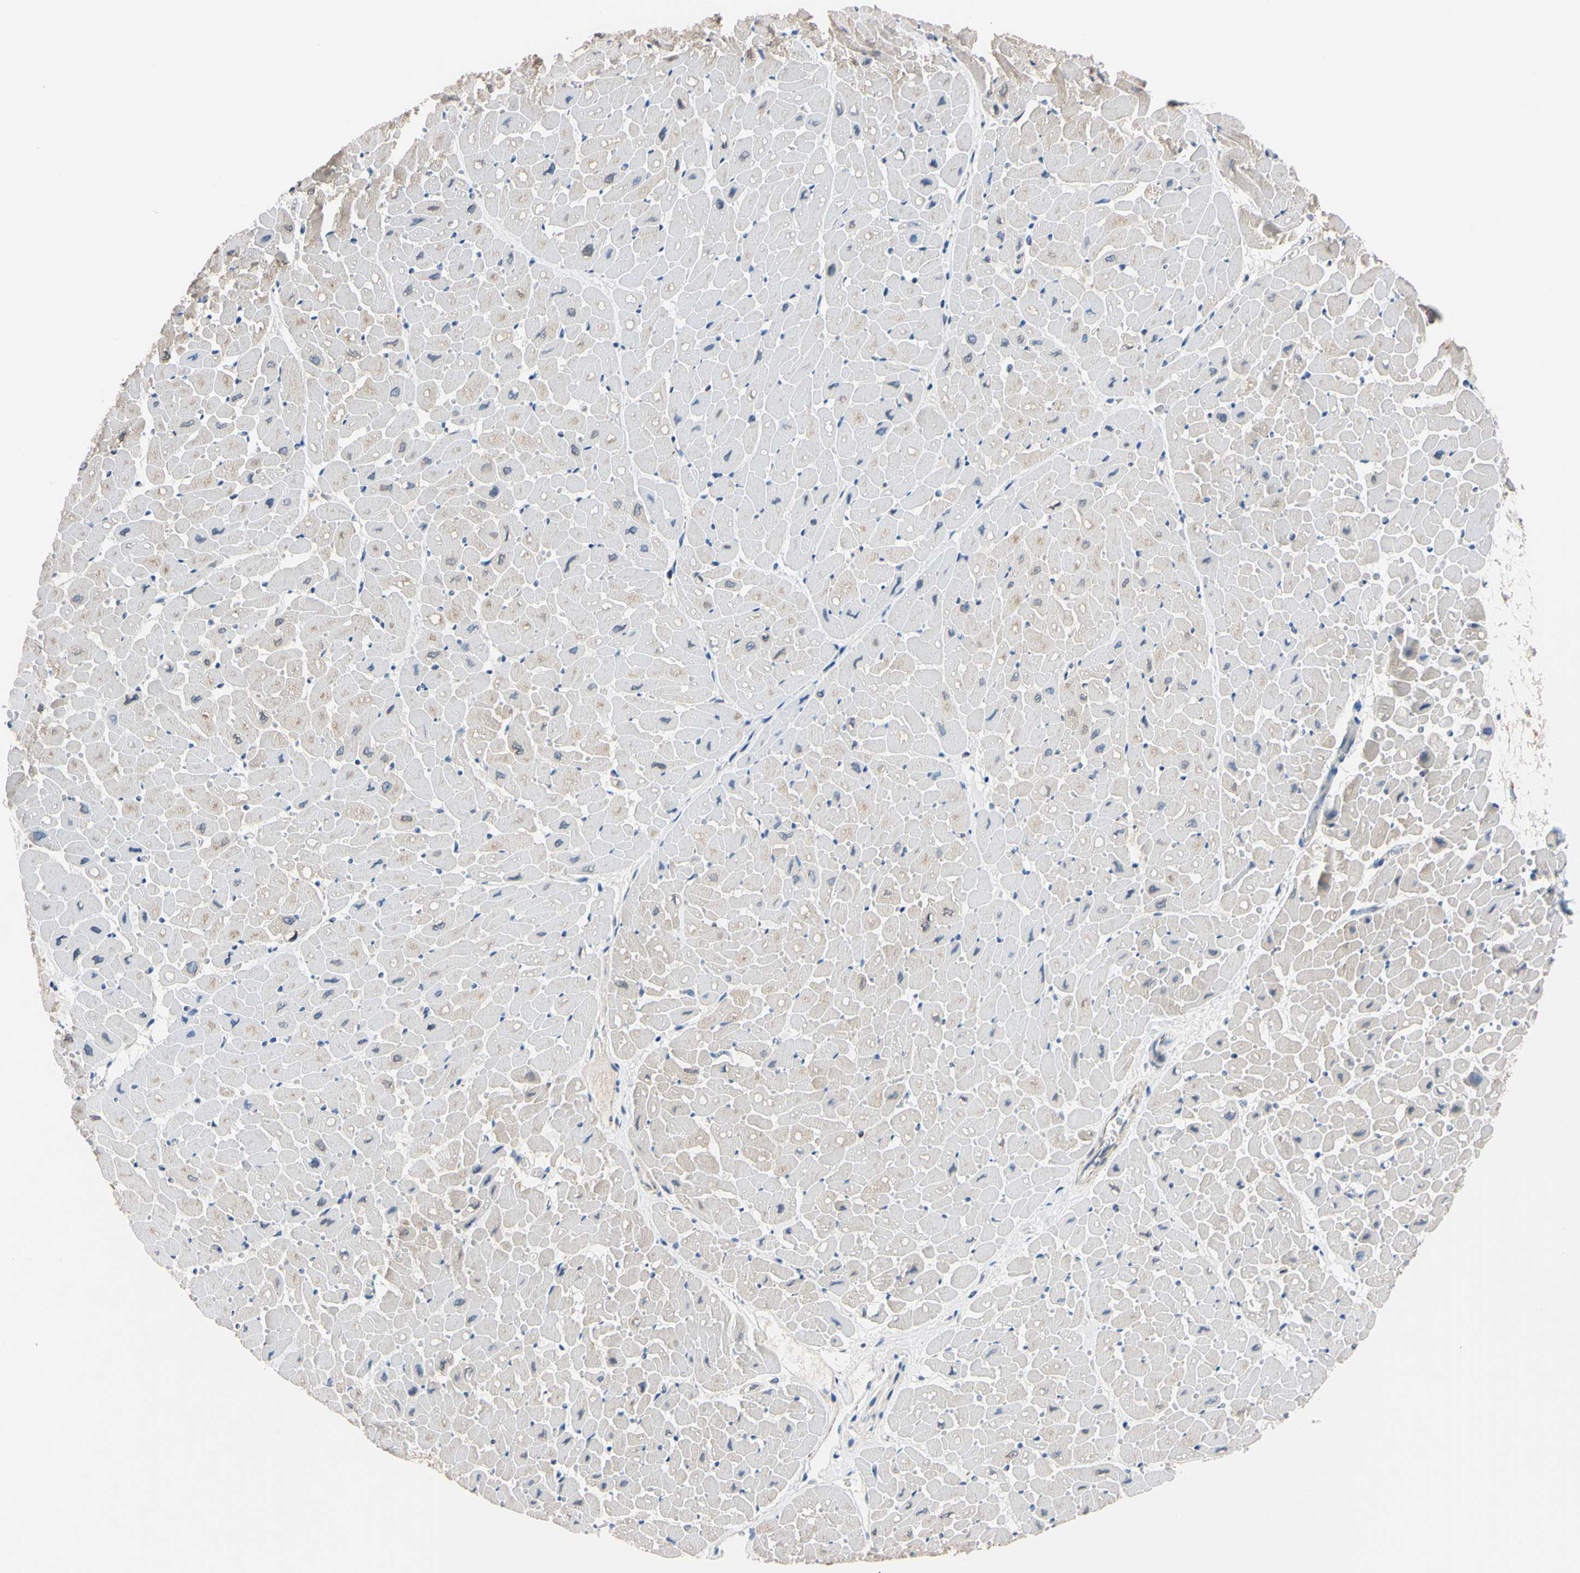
{"staining": {"intensity": "weak", "quantity": "25%-75%", "location": "cytoplasmic/membranous"}, "tissue": "heart muscle", "cell_type": "Cardiomyocytes", "image_type": "normal", "snomed": [{"axis": "morphology", "description": "Normal tissue, NOS"}, {"axis": "topography", "description": "Heart"}], "caption": "The image displays a brown stain indicating the presence of a protein in the cytoplasmic/membranous of cardiomyocytes in heart muscle.", "gene": "CLPP", "patient": {"sex": "male", "age": 45}}